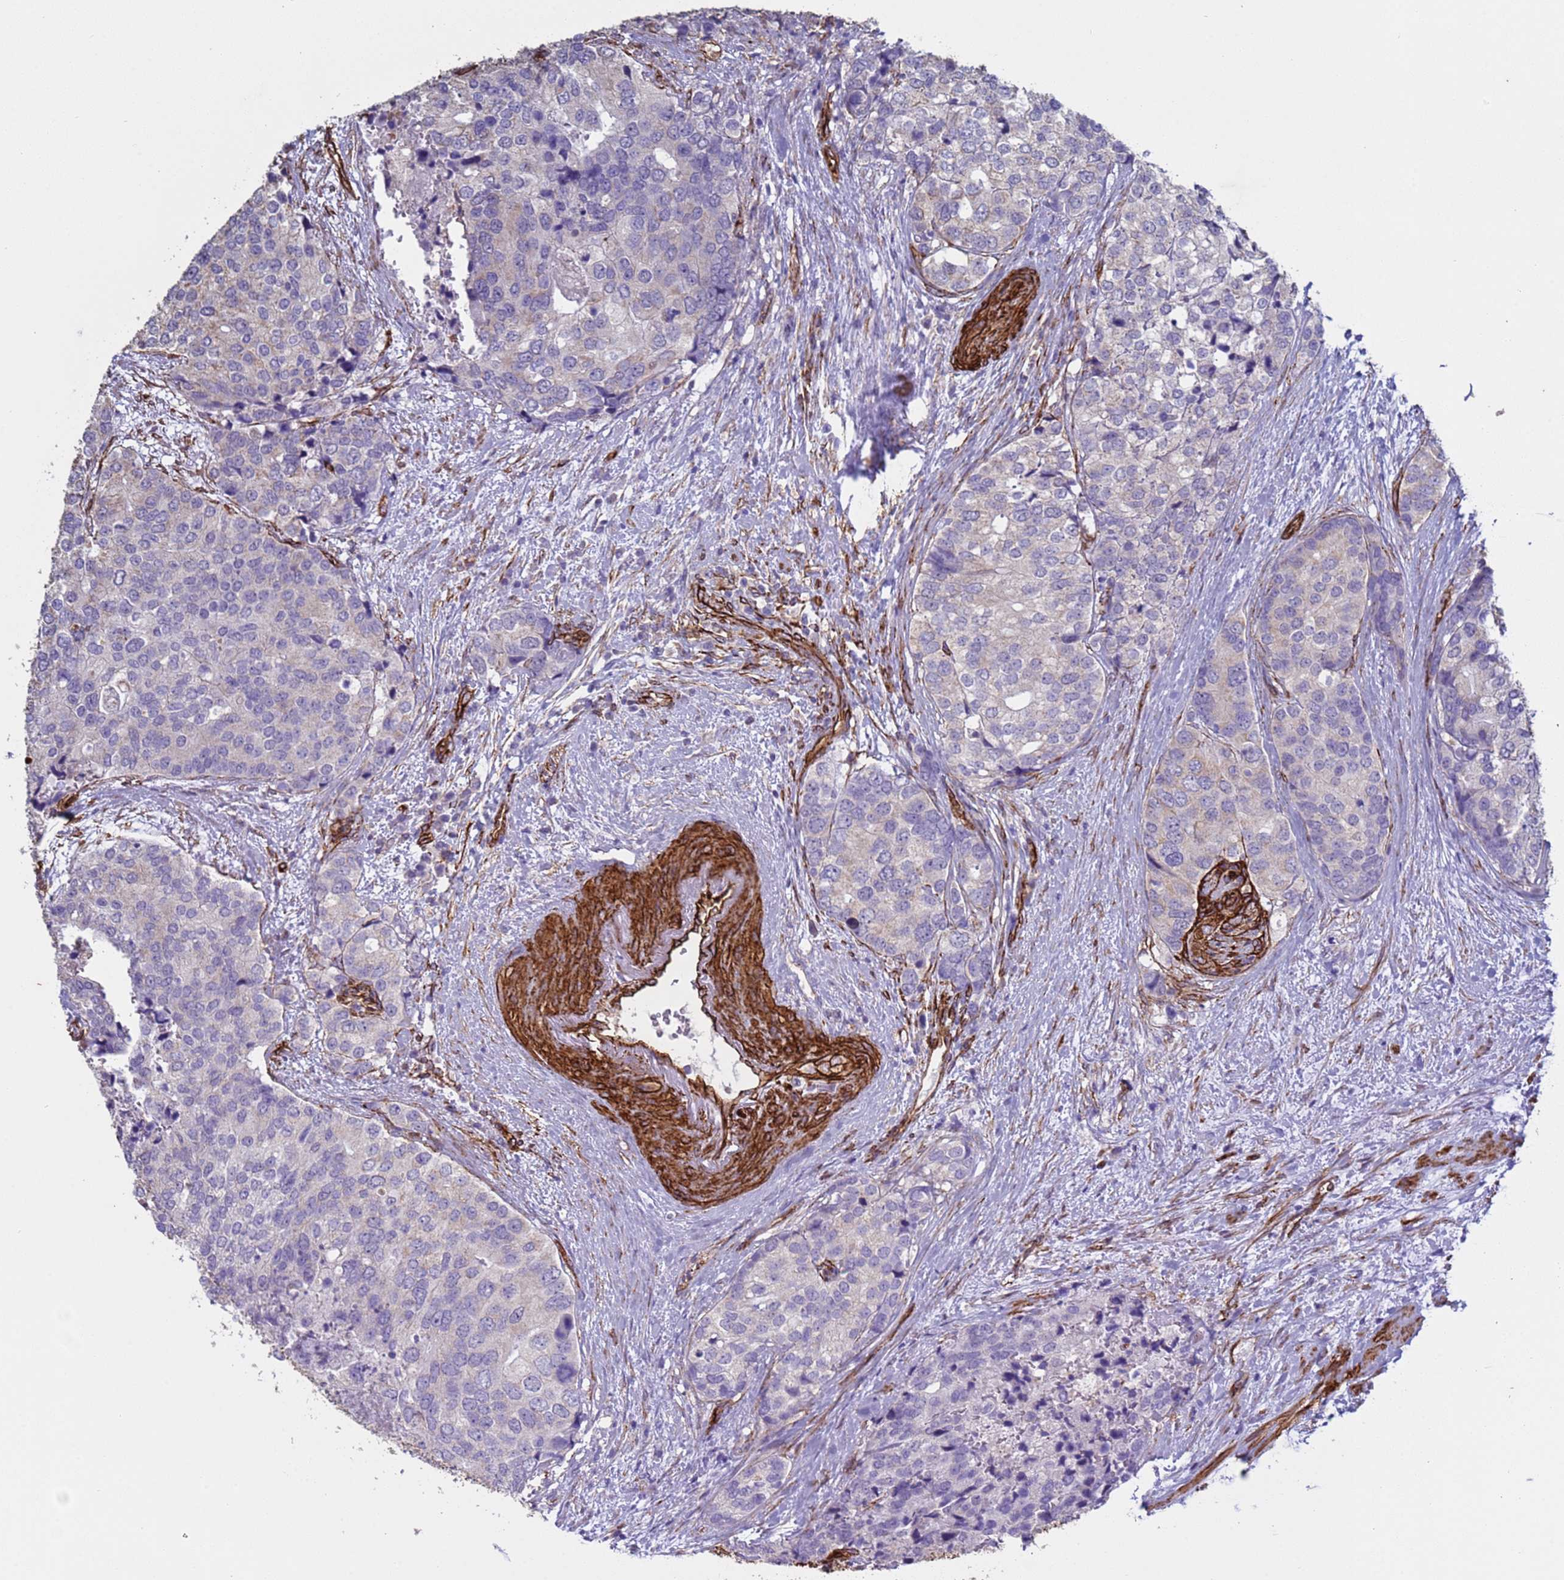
{"staining": {"intensity": "negative", "quantity": "none", "location": "none"}, "tissue": "prostate cancer", "cell_type": "Tumor cells", "image_type": "cancer", "snomed": [{"axis": "morphology", "description": "Adenocarcinoma, High grade"}, {"axis": "topography", "description": "Prostate"}], "caption": "Tumor cells are negative for protein expression in human prostate high-grade adenocarcinoma. (DAB immunohistochemistry (IHC), high magnification).", "gene": "GASK1A", "patient": {"sex": "male", "age": 62}}